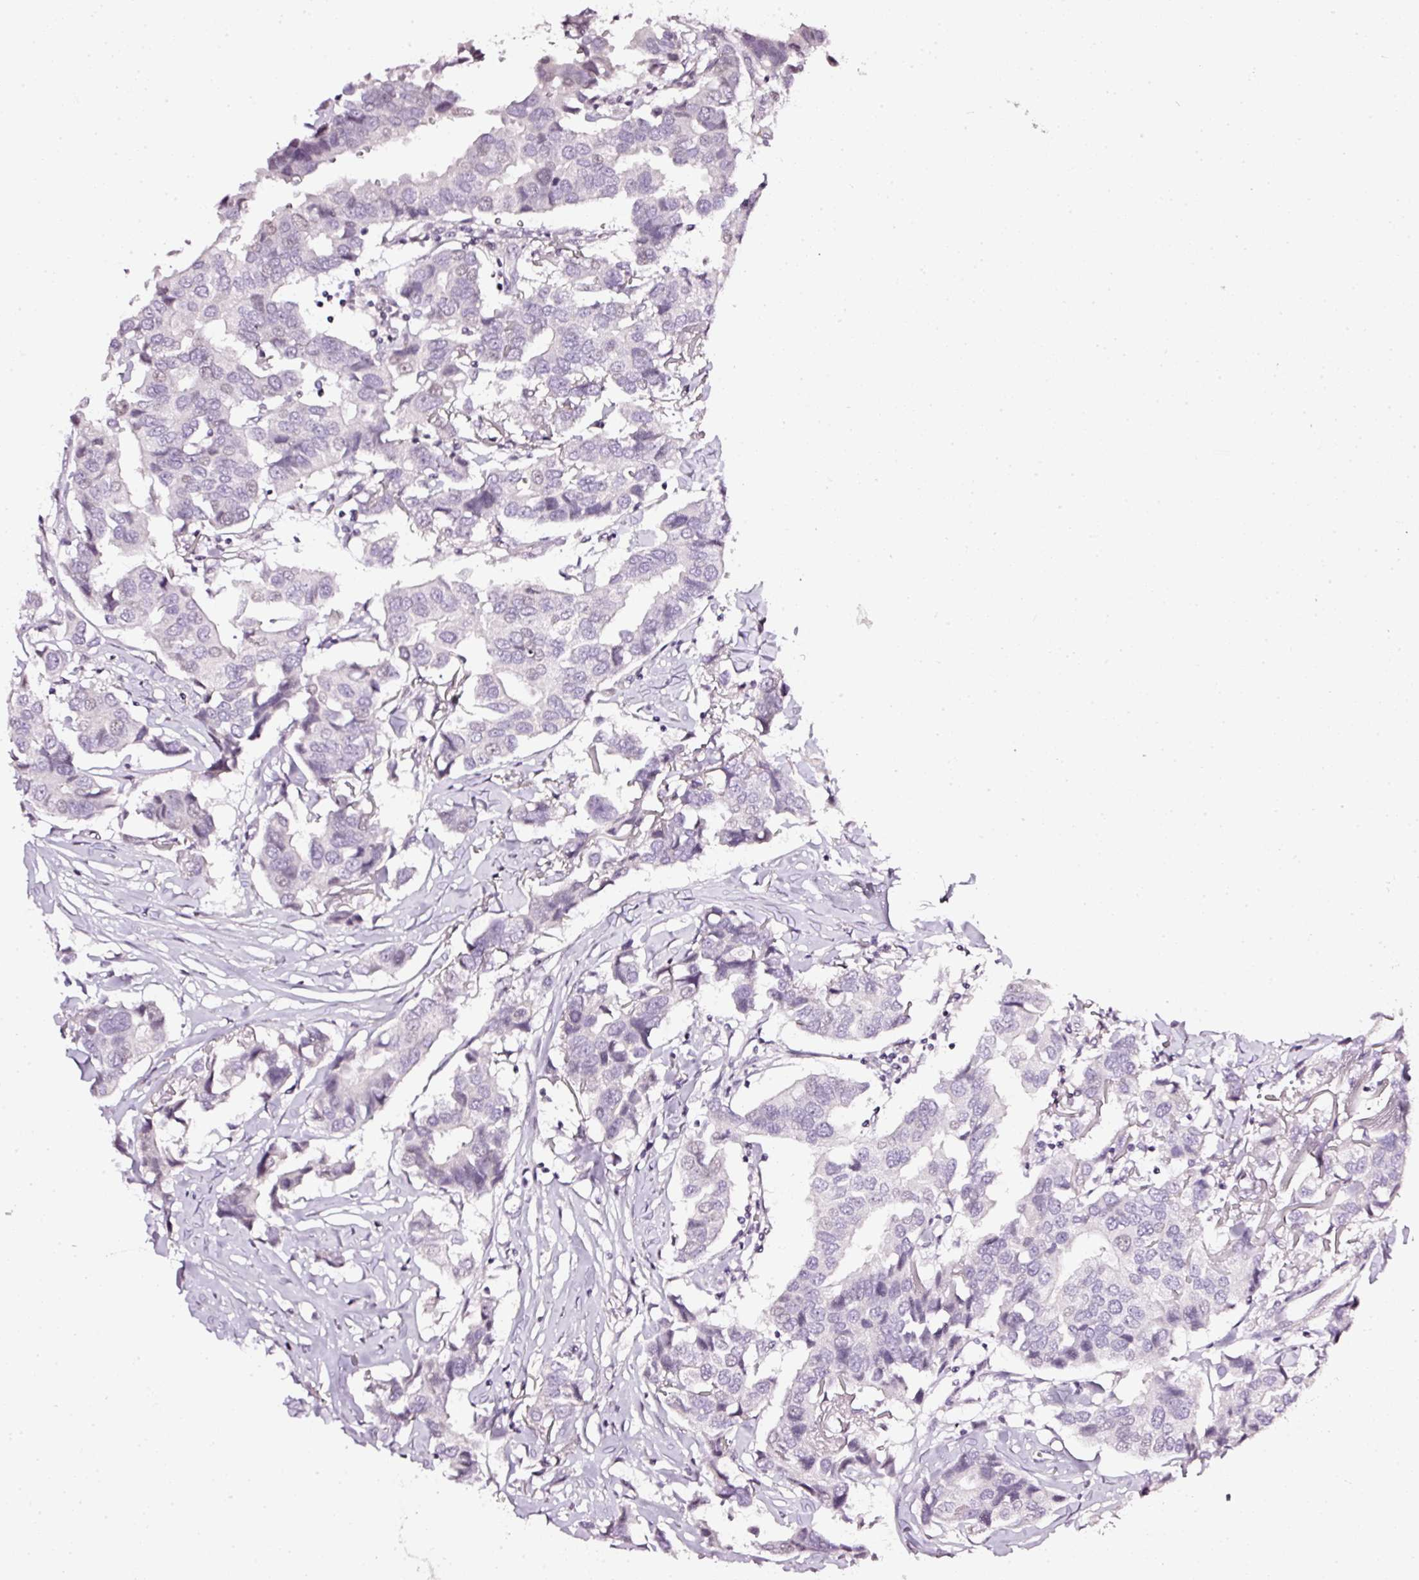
{"staining": {"intensity": "weak", "quantity": "<25%", "location": "nuclear"}, "tissue": "breast cancer", "cell_type": "Tumor cells", "image_type": "cancer", "snomed": [{"axis": "morphology", "description": "Duct carcinoma"}, {"axis": "topography", "description": "Breast"}], "caption": "Breast infiltrating ductal carcinoma was stained to show a protein in brown. There is no significant positivity in tumor cells.", "gene": "NRDE2", "patient": {"sex": "female", "age": 80}}